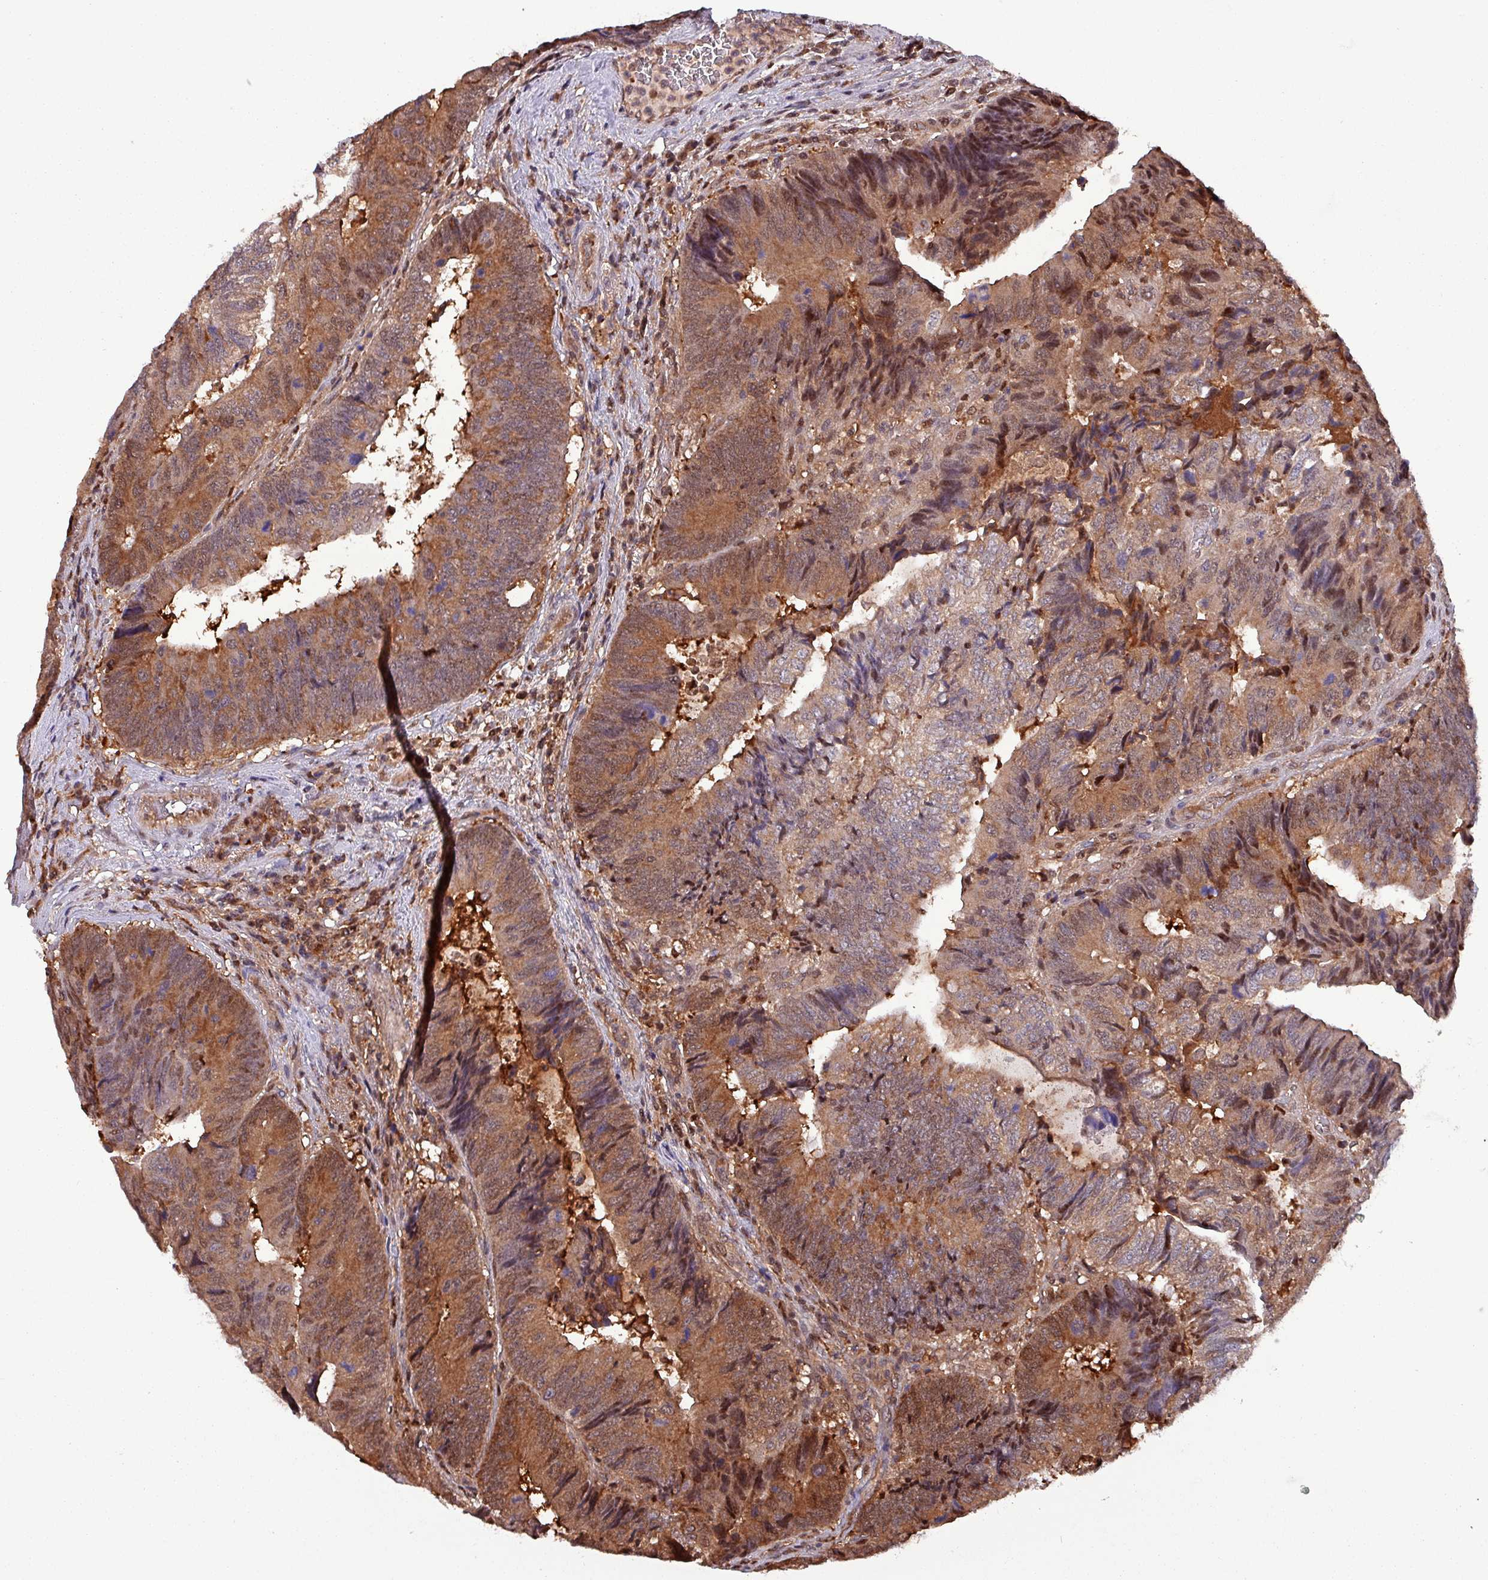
{"staining": {"intensity": "moderate", "quantity": ">75%", "location": "cytoplasmic/membranous,nuclear"}, "tissue": "colorectal cancer", "cell_type": "Tumor cells", "image_type": "cancer", "snomed": [{"axis": "morphology", "description": "Adenocarcinoma, NOS"}, {"axis": "topography", "description": "Colon"}], "caption": "There is medium levels of moderate cytoplasmic/membranous and nuclear expression in tumor cells of colorectal adenocarcinoma, as demonstrated by immunohistochemical staining (brown color).", "gene": "PSMB8", "patient": {"sex": "female", "age": 67}}